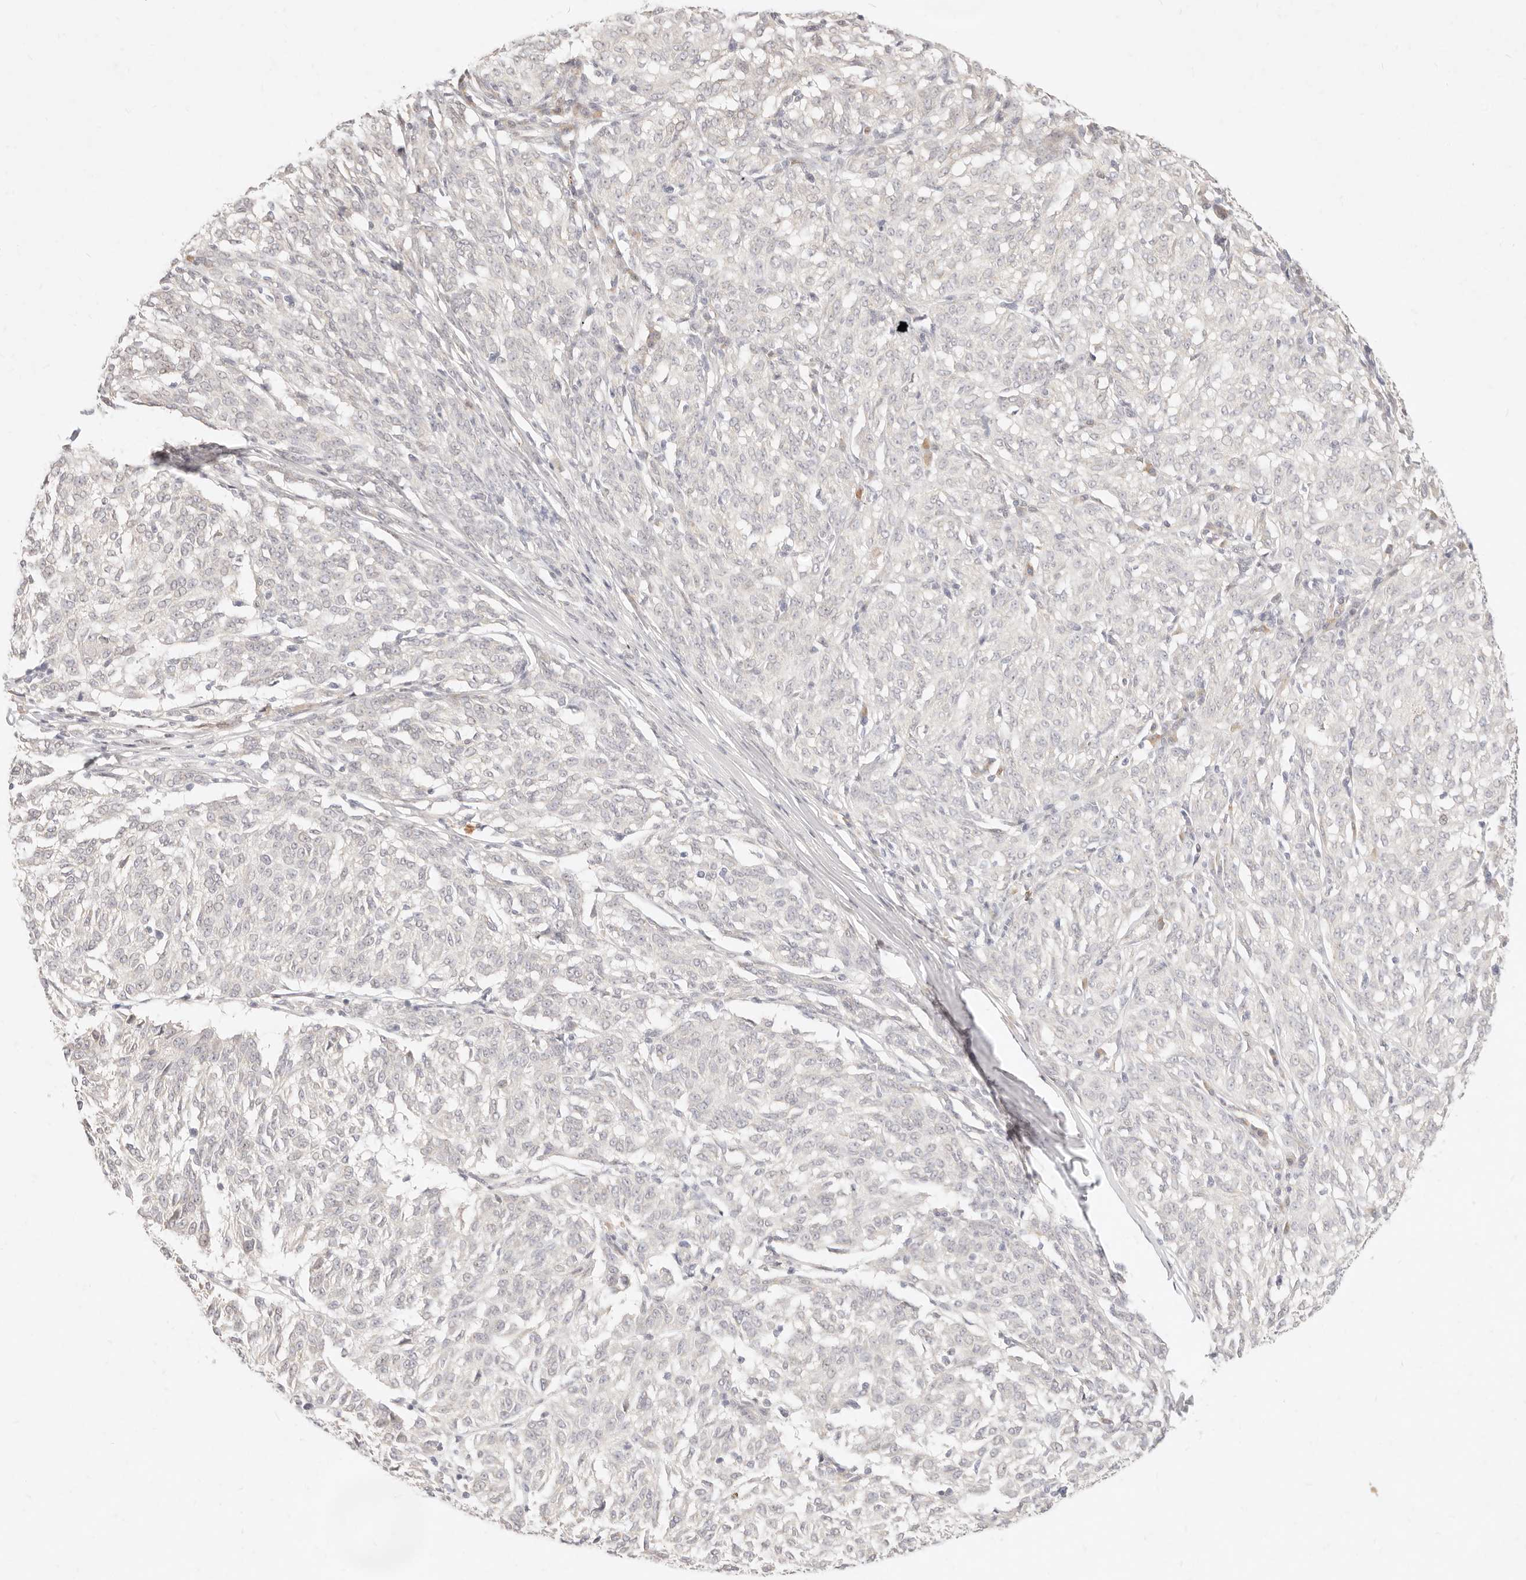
{"staining": {"intensity": "negative", "quantity": "none", "location": "none"}, "tissue": "melanoma", "cell_type": "Tumor cells", "image_type": "cancer", "snomed": [{"axis": "morphology", "description": "Malignant melanoma, NOS"}, {"axis": "topography", "description": "Skin"}], "caption": "Tumor cells are negative for brown protein staining in malignant melanoma.", "gene": "ASCL3", "patient": {"sex": "female", "age": 72}}